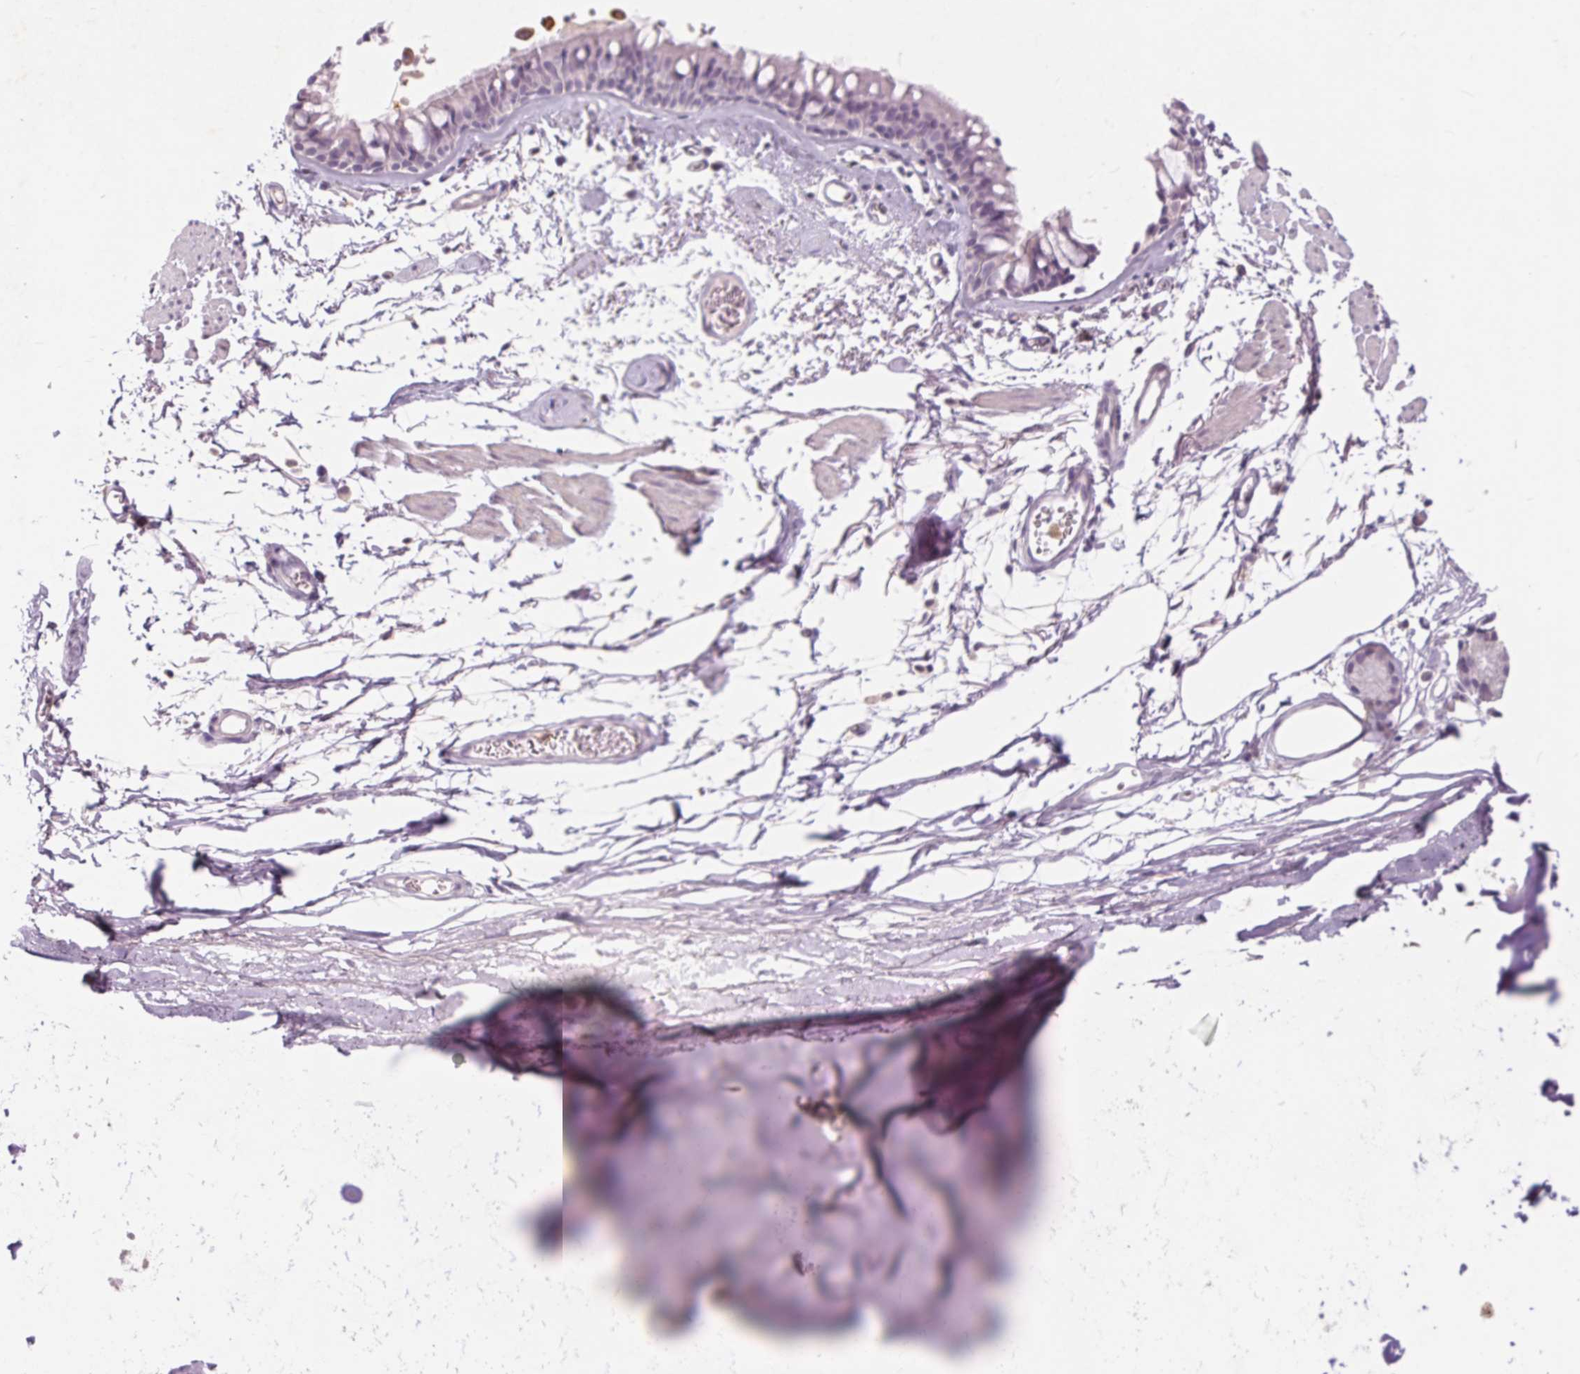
{"staining": {"intensity": "negative", "quantity": "none", "location": "none"}, "tissue": "adipose tissue", "cell_type": "Adipocytes", "image_type": "normal", "snomed": [{"axis": "morphology", "description": "Normal tissue, NOS"}, {"axis": "topography", "description": "Cartilage tissue"}, {"axis": "topography", "description": "Bronchus"}], "caption": "The immunohistochemistry (IHC) micrograph has no significant positivity in adipocytes of adipose tissue.", "gene": "HAAO", "patient": {"sex": "female", "age": 79}}